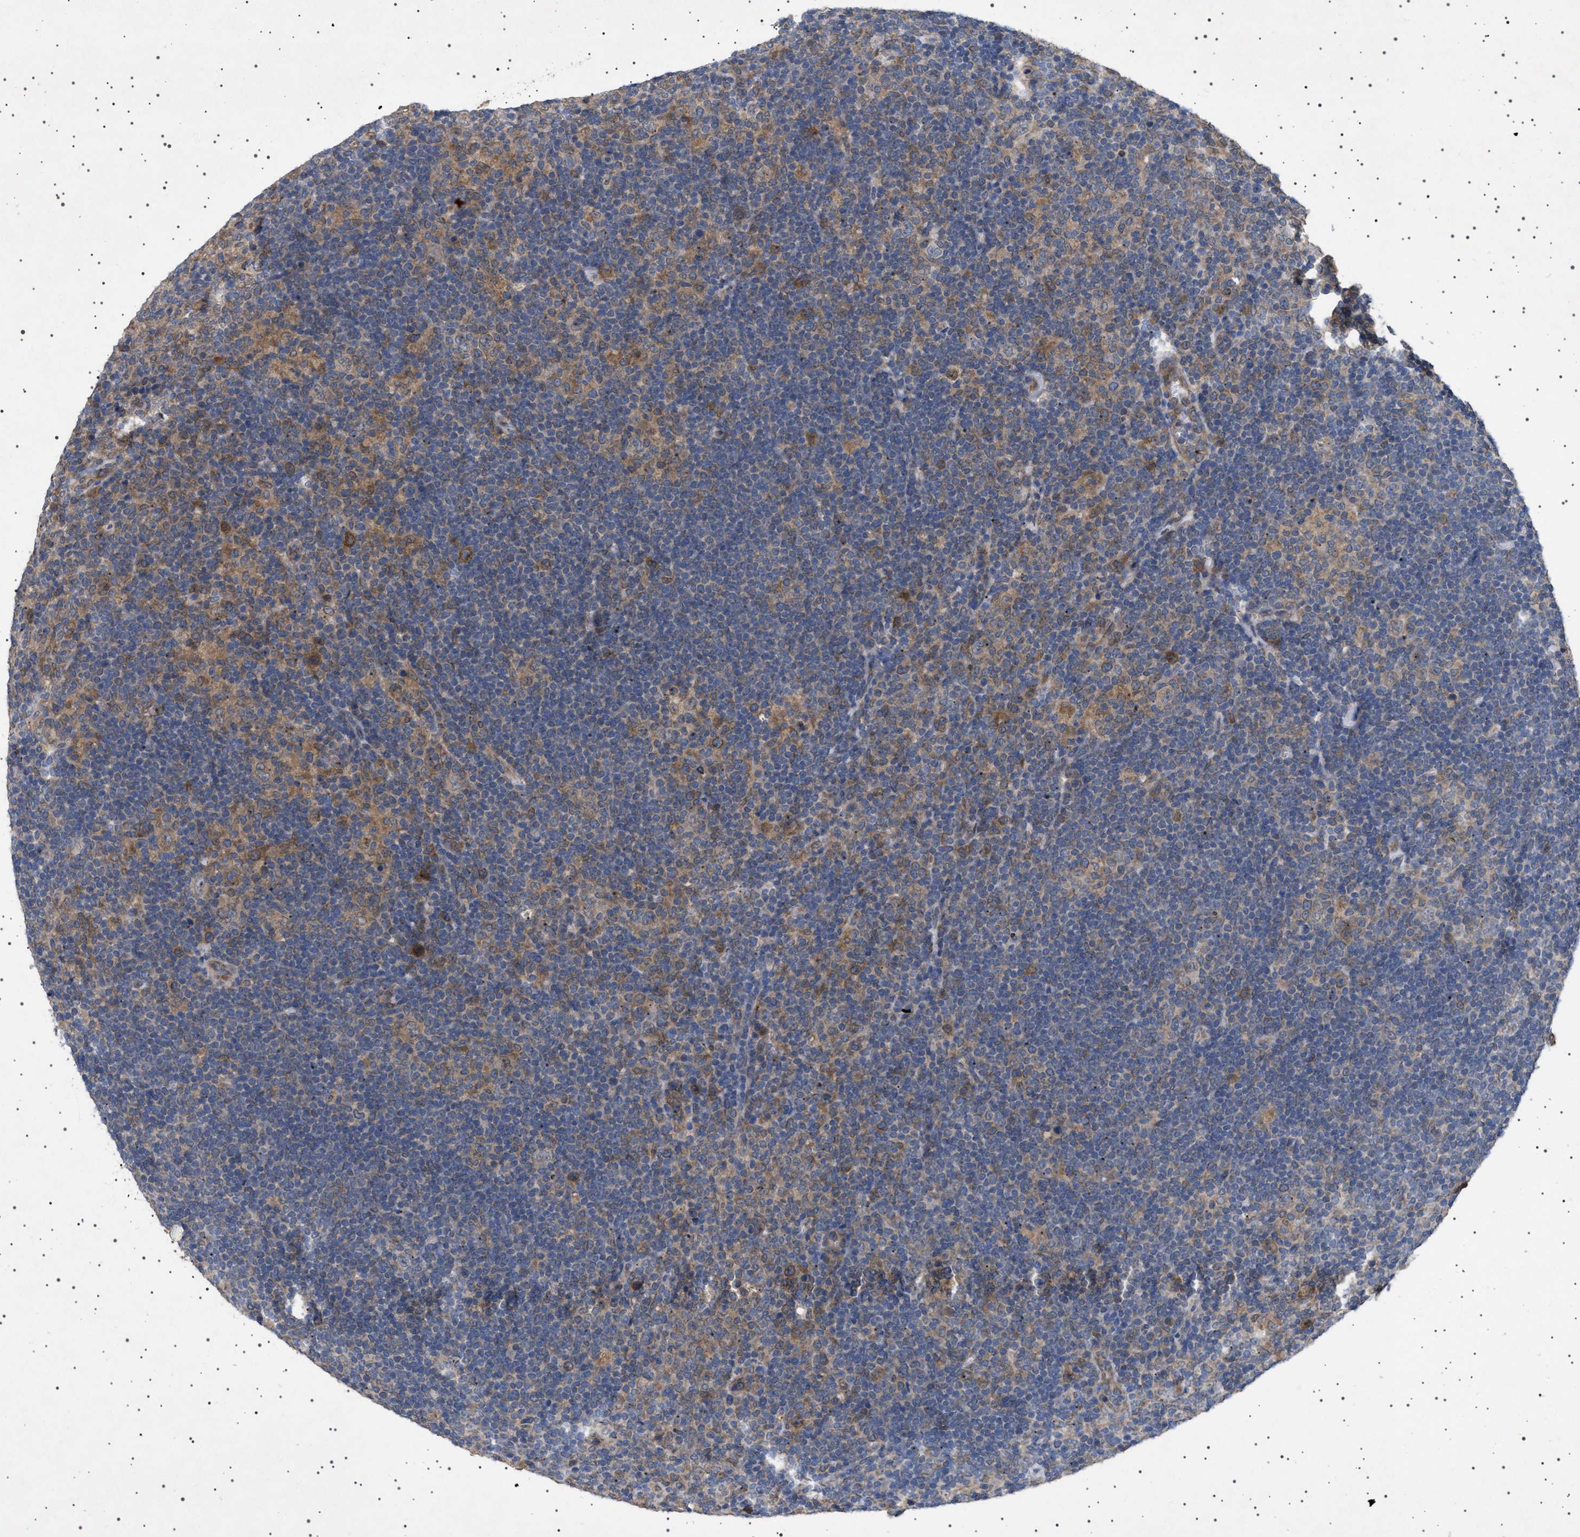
{"staining": {"intensity": "moderate", "quantity": "25%-75%", "location": "cytoplasmic/membranous"}, "tissue": "lymphoma", "cell_type": "Tumor cells", "image_type": "cancer", "snomed": [{"axis": "morphology", "description": "Hodgkin's disease, NOS"}, {"axis": "topography", "description": "Lymph node"}], "caption": "Lymphoma stained for a protein demonstrates moderate cytoplasmic/membranous positivity in tumor cells.", "gene": "NUP93", "patient": {"sex": "female", "age": 57}}